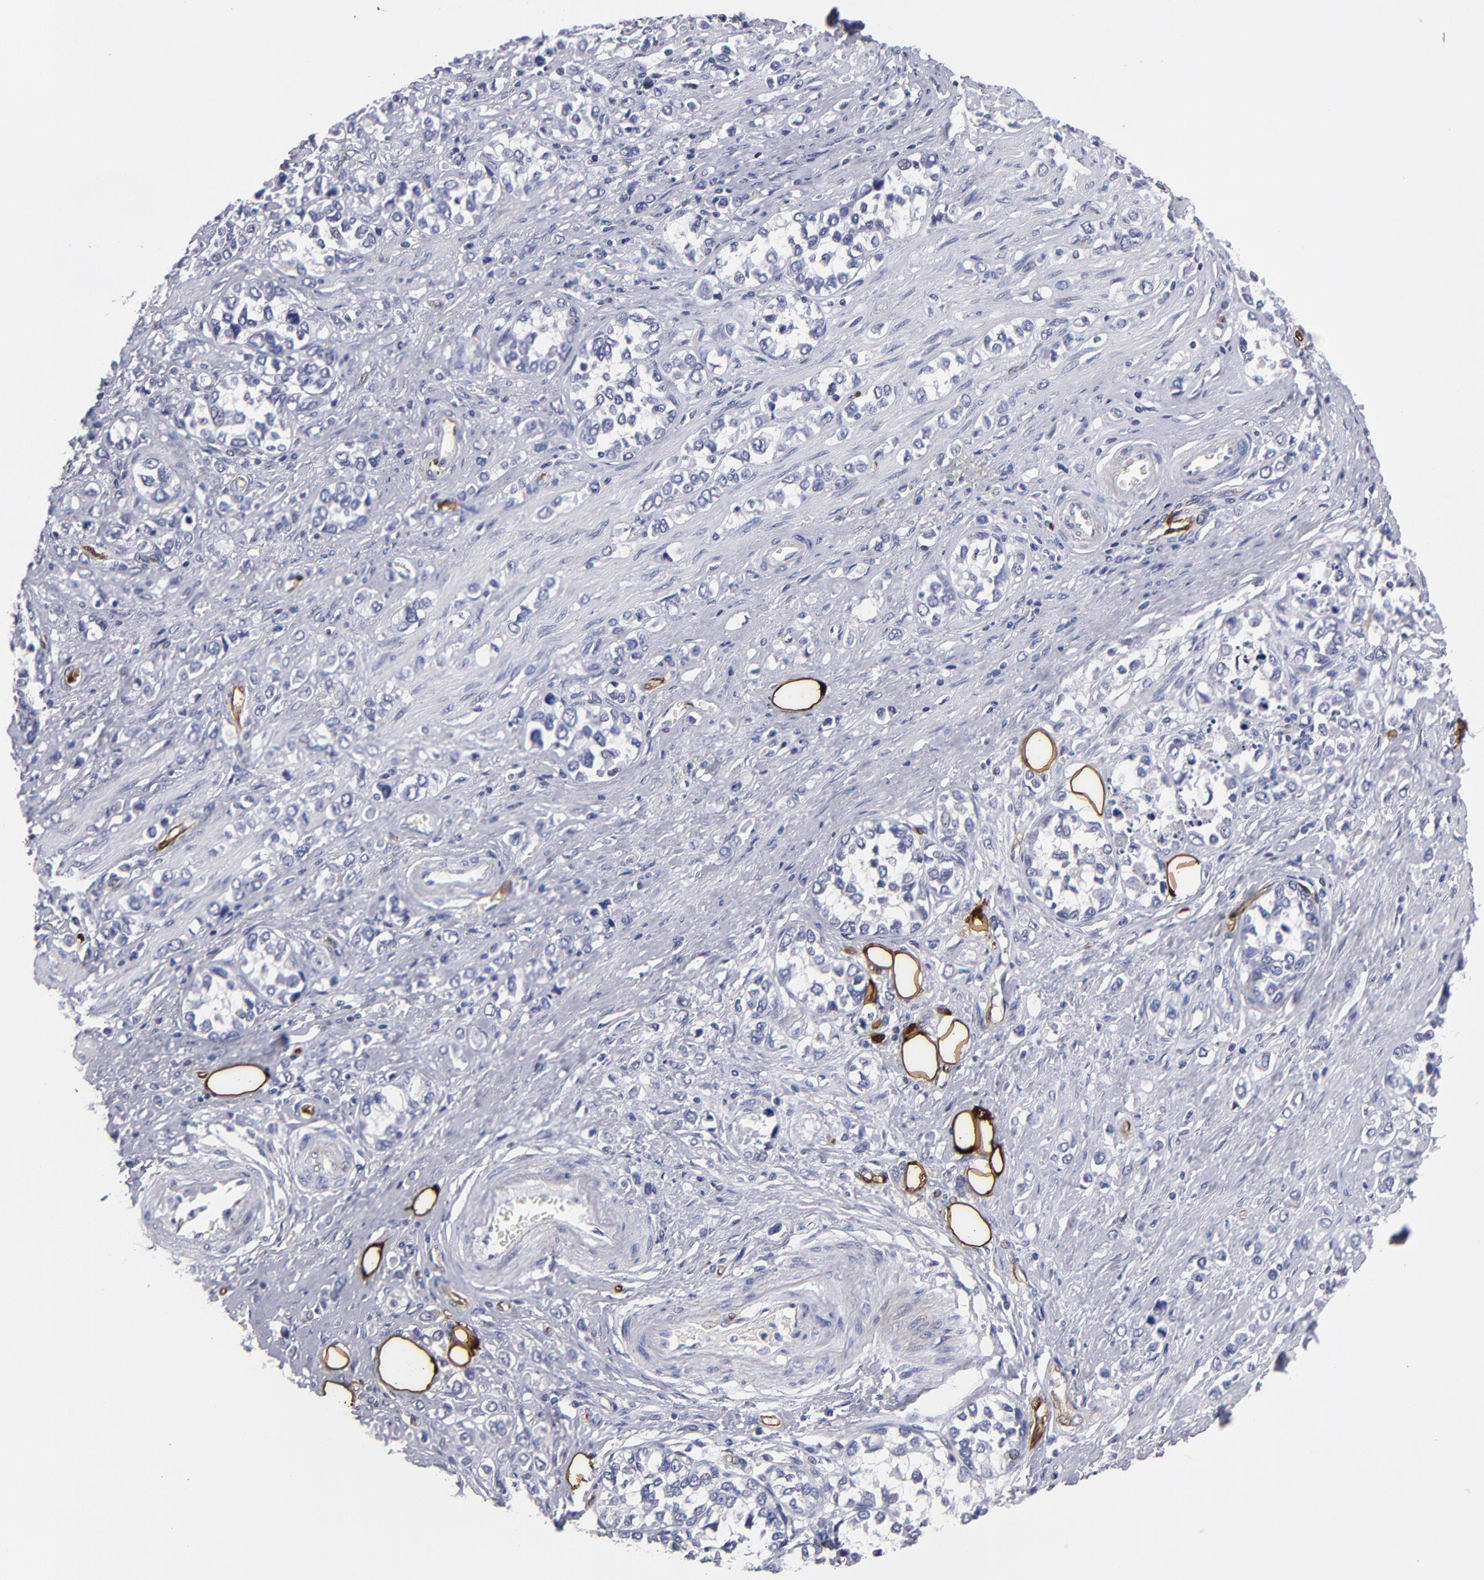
{"staining": {"intensity": "negative", "quantity": "none", "location": "none"}, "tissue": "stomach cancer", "cell_type": "Tumor cells", "image_type": "cancer", "snomed": [{"axis": "morphology", "description": "Adenocarcinoma, NOS"}, {"axis": "topography", "description": "Stomach, upper"}], "caption": "The IHC photomicrograph has no significant staining in tumor cells of stomach cancer (adenocarcinoma) tissue.", "gene": "FABP4", "patient": {"sex": "male", "age": 76}}